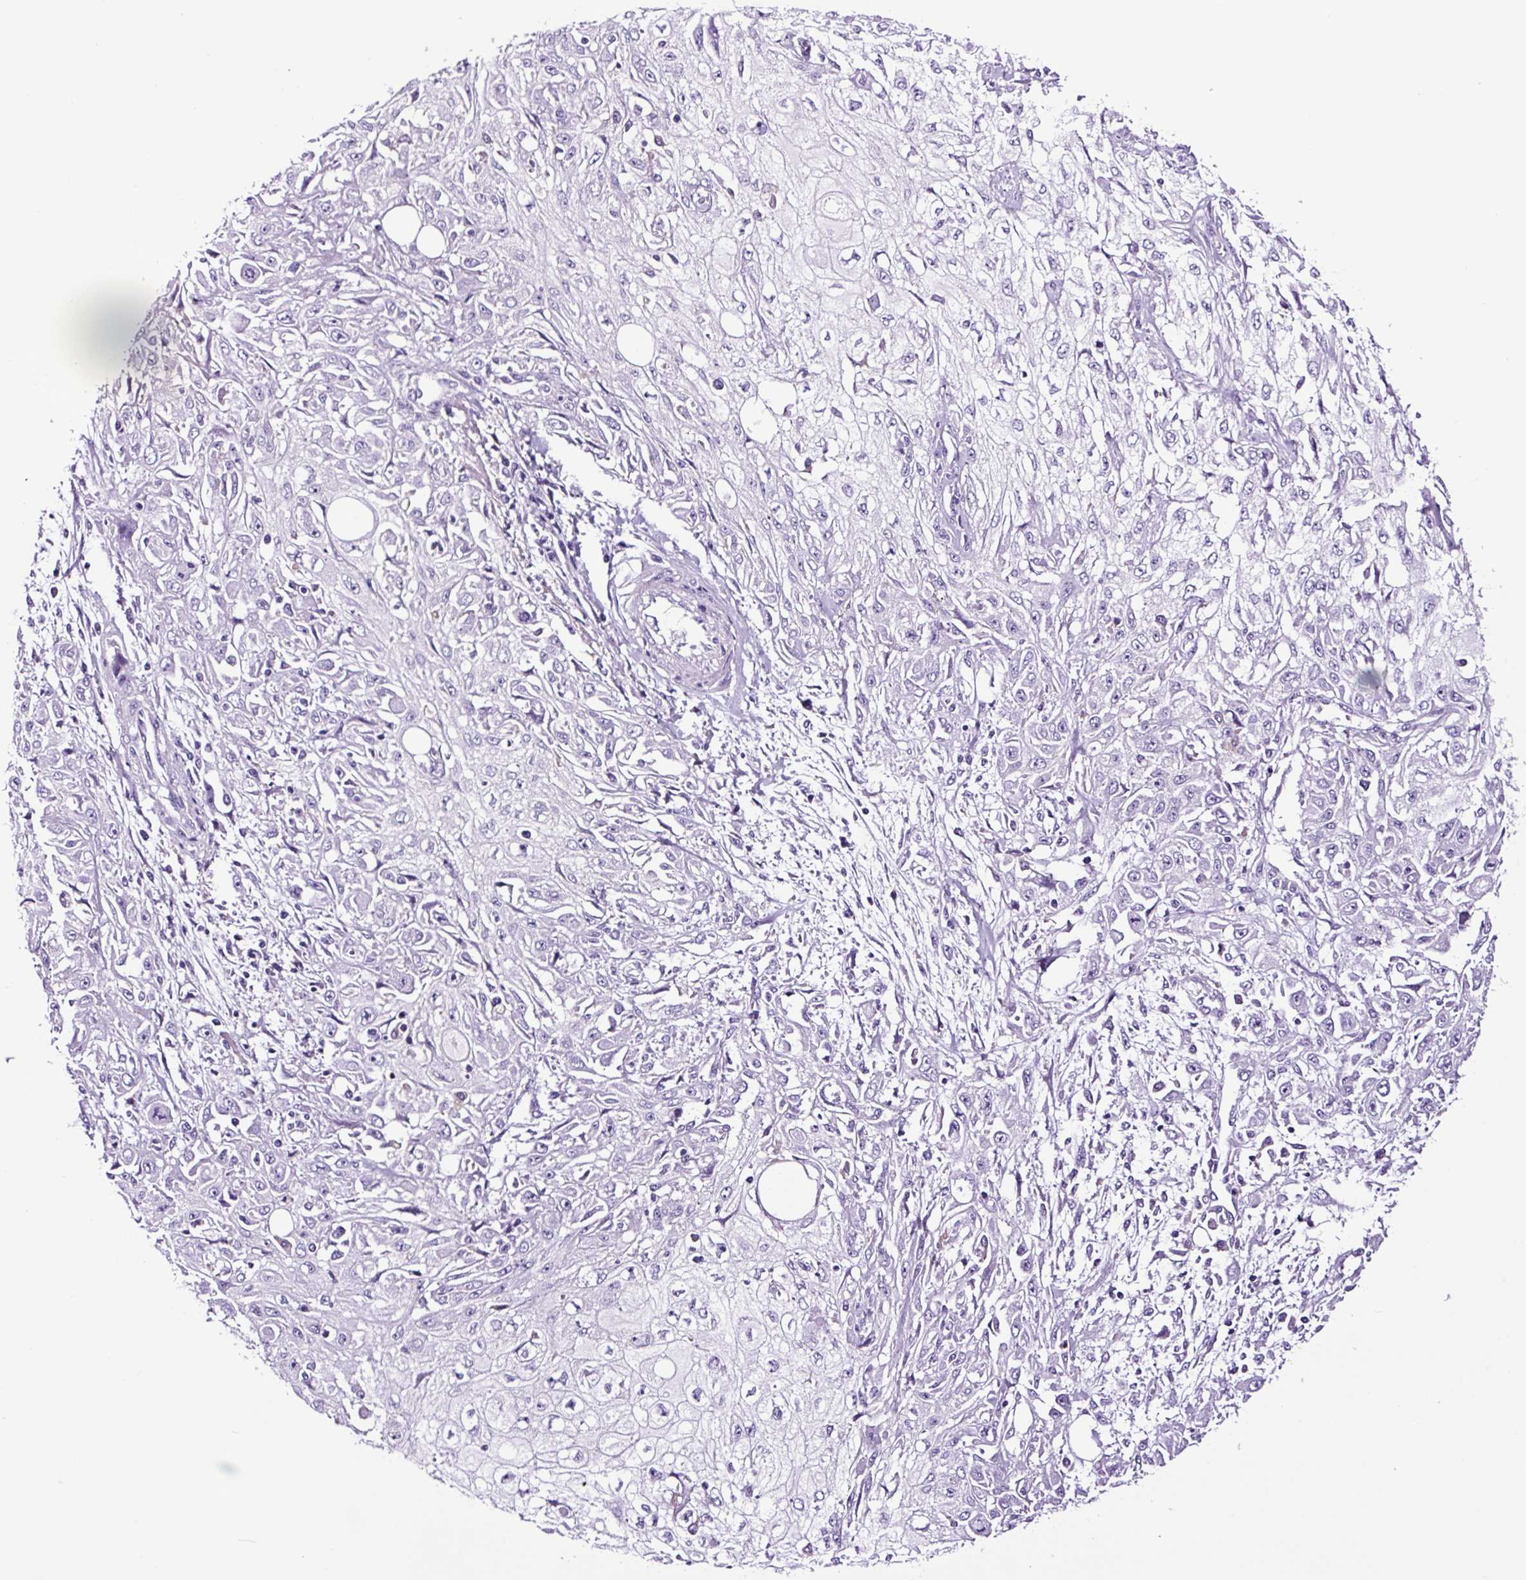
{"staining": {"intensity": "negative", "quantity": "none", "location": "none"}, "tissue": "skin cancer", "cell_type": "Tumor cells", "image_type": "cancer", "snomed": [{"axis": "morphology", "description": "Squamous cell carcinoma, NOS"}, {"axis": "morphology", "description": "Squamous cell carcinoma, metastatic, NOS"}, {"axis": "topography", "description": "Skin"}, {"axis": "topography", "description": "Lymph node"}], "caption": "Tumor cells are negative for brown protein staining in metastatic squamous cell carcinoma (skin).", "gene": "FBXL7", "patient": {"sex": "male", "age": 75}}